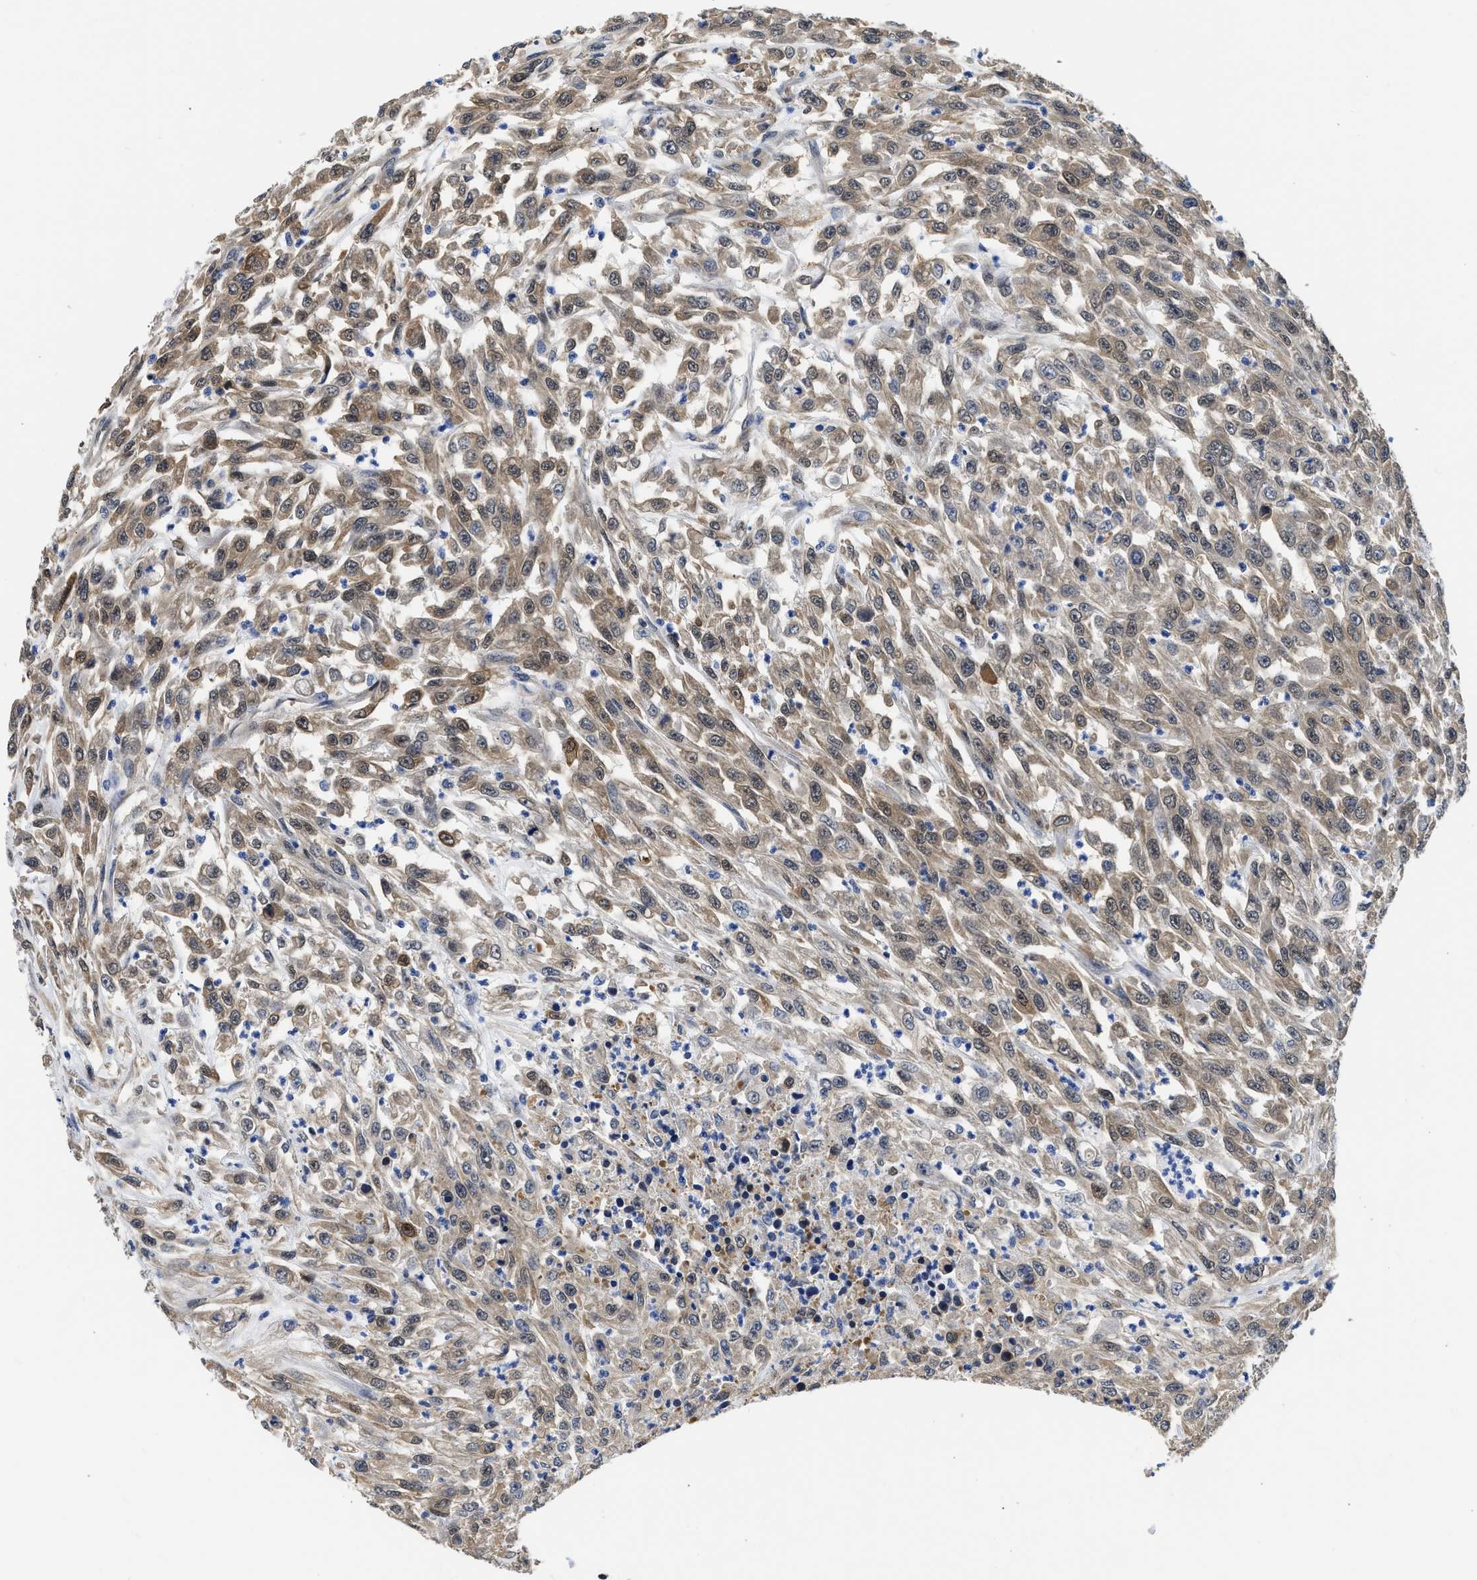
{"staining": {"intensity": "weak", "quantity": ">75%", "location": "cytoplasmic/membranous,nuclear"}, "tissue": "urothelial cancer", "cell_type": "Tumor cells", "image_type": "cancer", "snomed": [{"axis": "morphology", "description": "Urothelial carcinoma, High grade"}, {"axis": "topography", "description": "Urinary bladder"}], "caption": "Tumor cells demonstrate low levels of weak cytoplasmic/membranous and nuclear positivity in about >75% of cells in urothelial cancer.", "gene": "XPO5", "patient": {"sex": "male", "age": 46}}